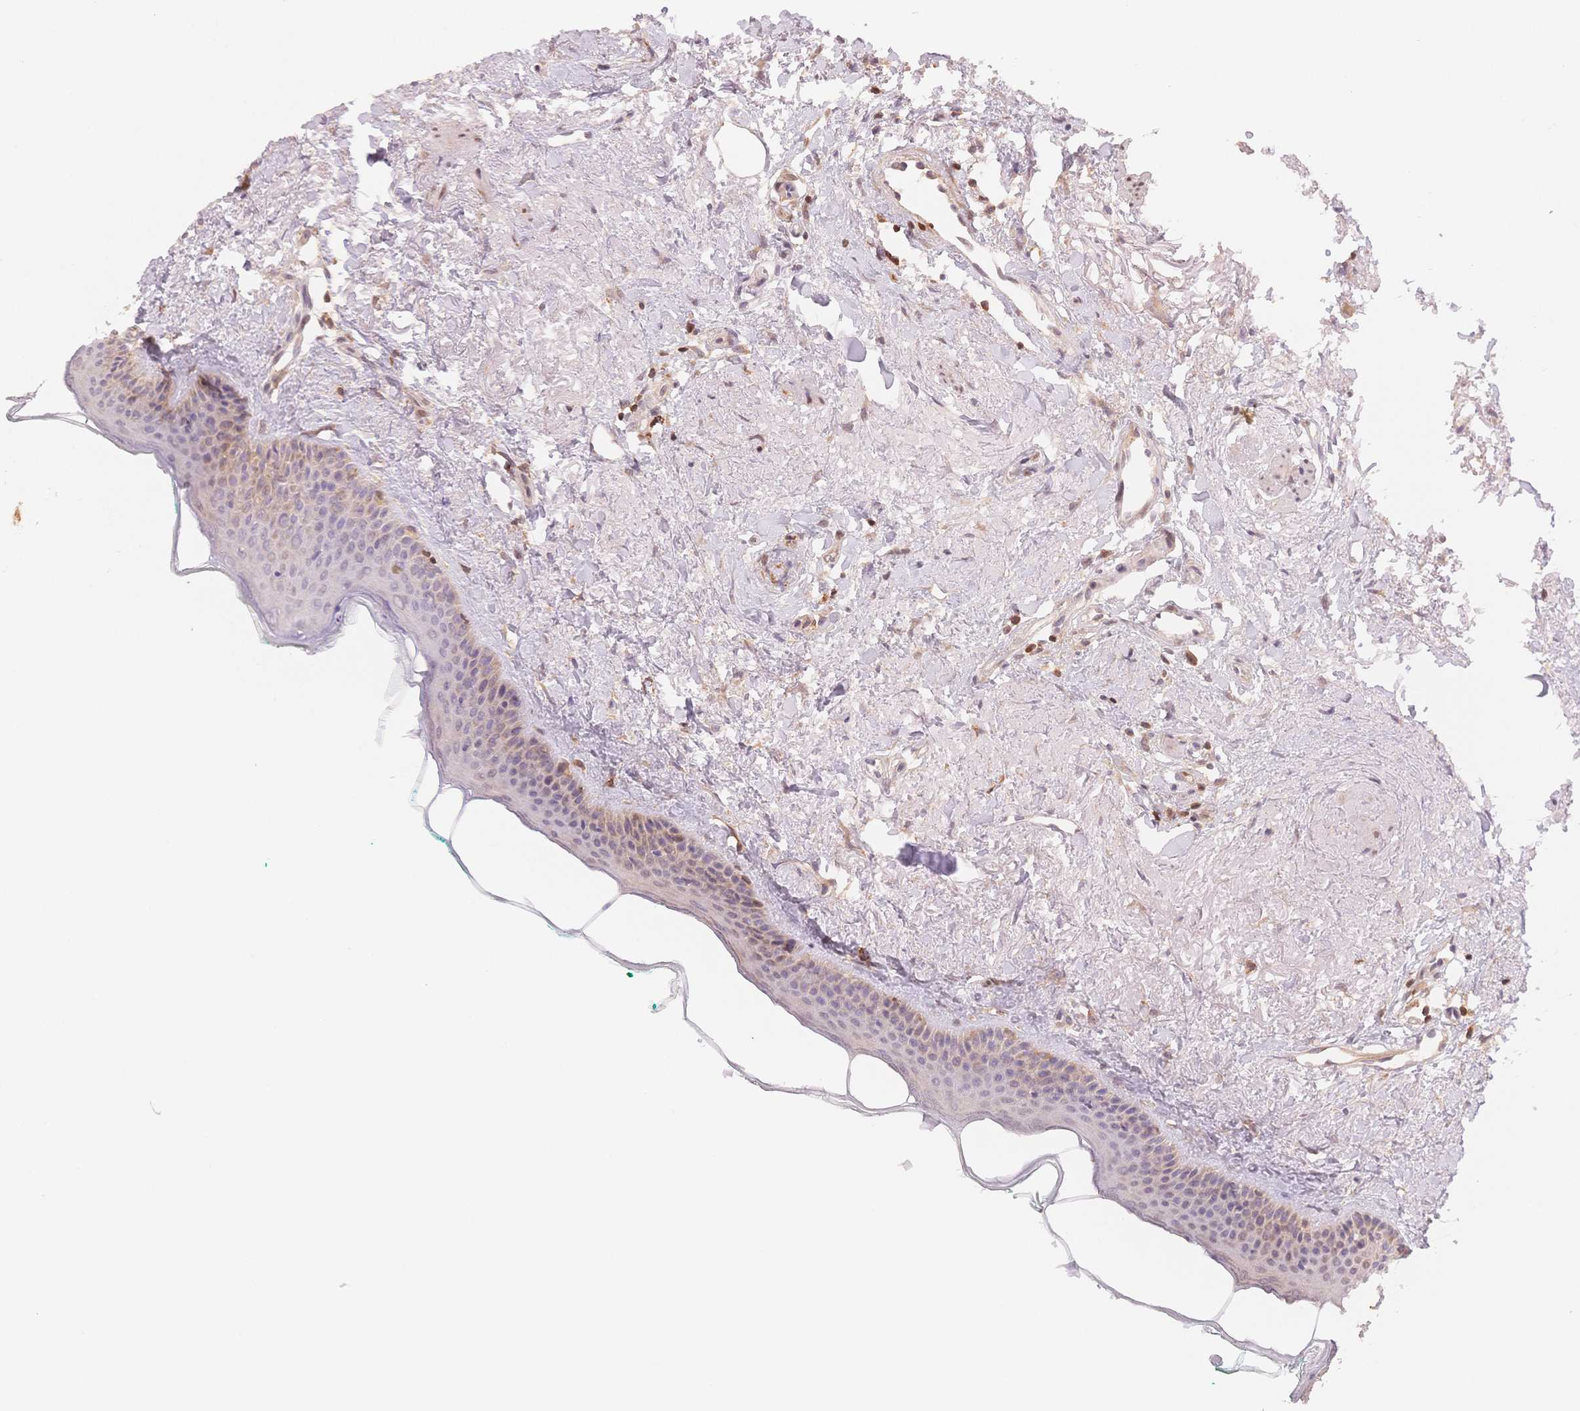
{"staining": {"intensity": "weak", "quantity": "<25%", "location": "cytoplasmic/membranous"}, "tissue": "oral mucosa", "cell_type": "Squamous epithelial cells", "image_type": "normal", "snomed": [{"axis": "morphology", "description": "Normal tissue, NOS"}, {"axis": "topography", "description": "Oral tissue"}], "caption": "A photomicrograph of oral mucosa stained for a protein reveals no brown staining in squamous epithelial cells.", "gene": "STK39", "patient": {"sex": "female", "age": 70}}